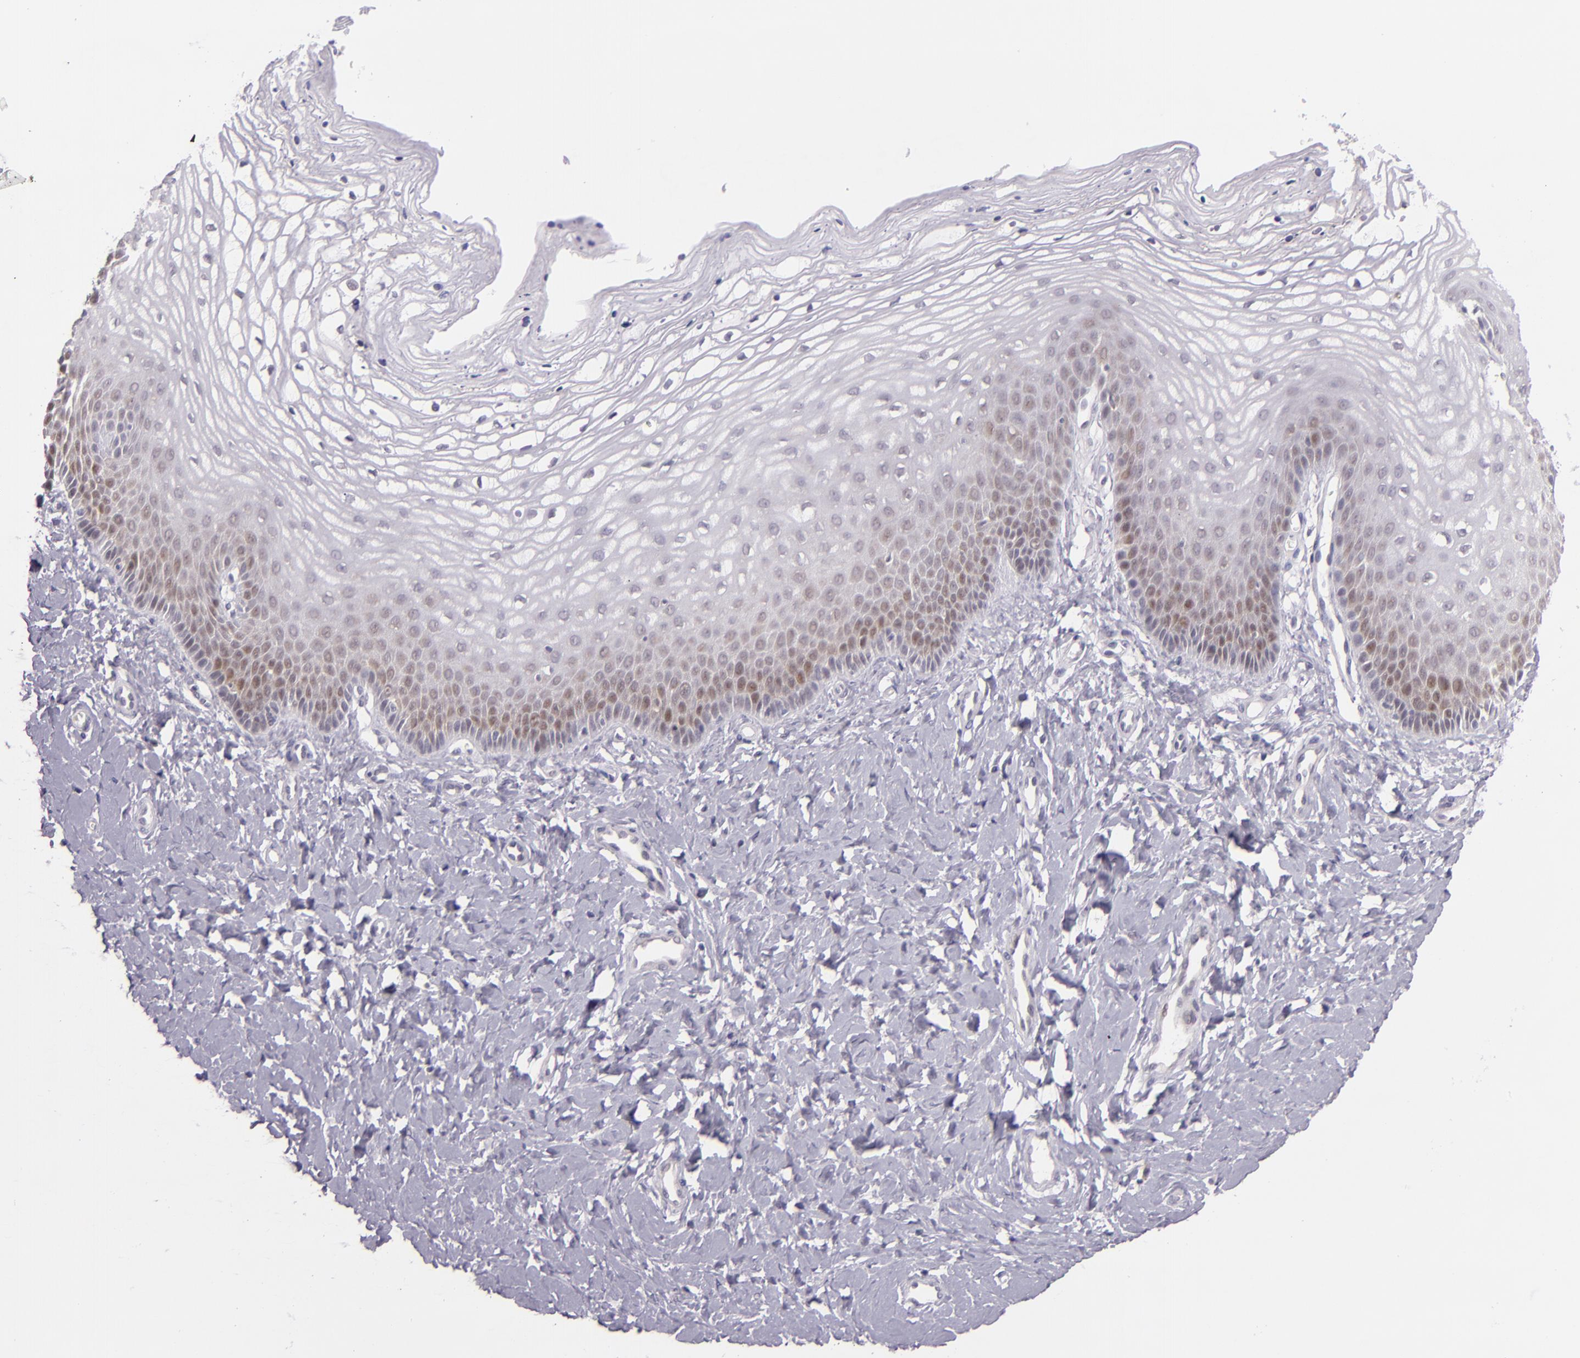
{"staining": {"intensity": "moderate", "quantity": "<25%", "location": "cytoplasmic/membranous,nuclear"}, "tissue": "vagina", "cell_type": "Squamous epithelial cells", "image_type": "normal", "snomed": [{"axis": "morphology", "description": "Normal tissue, NOS"}, {"axis": "topography", "description": "Vagina"}], "caption": "About <25% of squamous epithelial cells in normal vagina exhibit moderate cytoplasmic/membranous,nuclear protein positivity as visualized by brown immunohistochemical staining.", "gene": "CSE1L", "patient": {"sex": "female", "age": 68}}